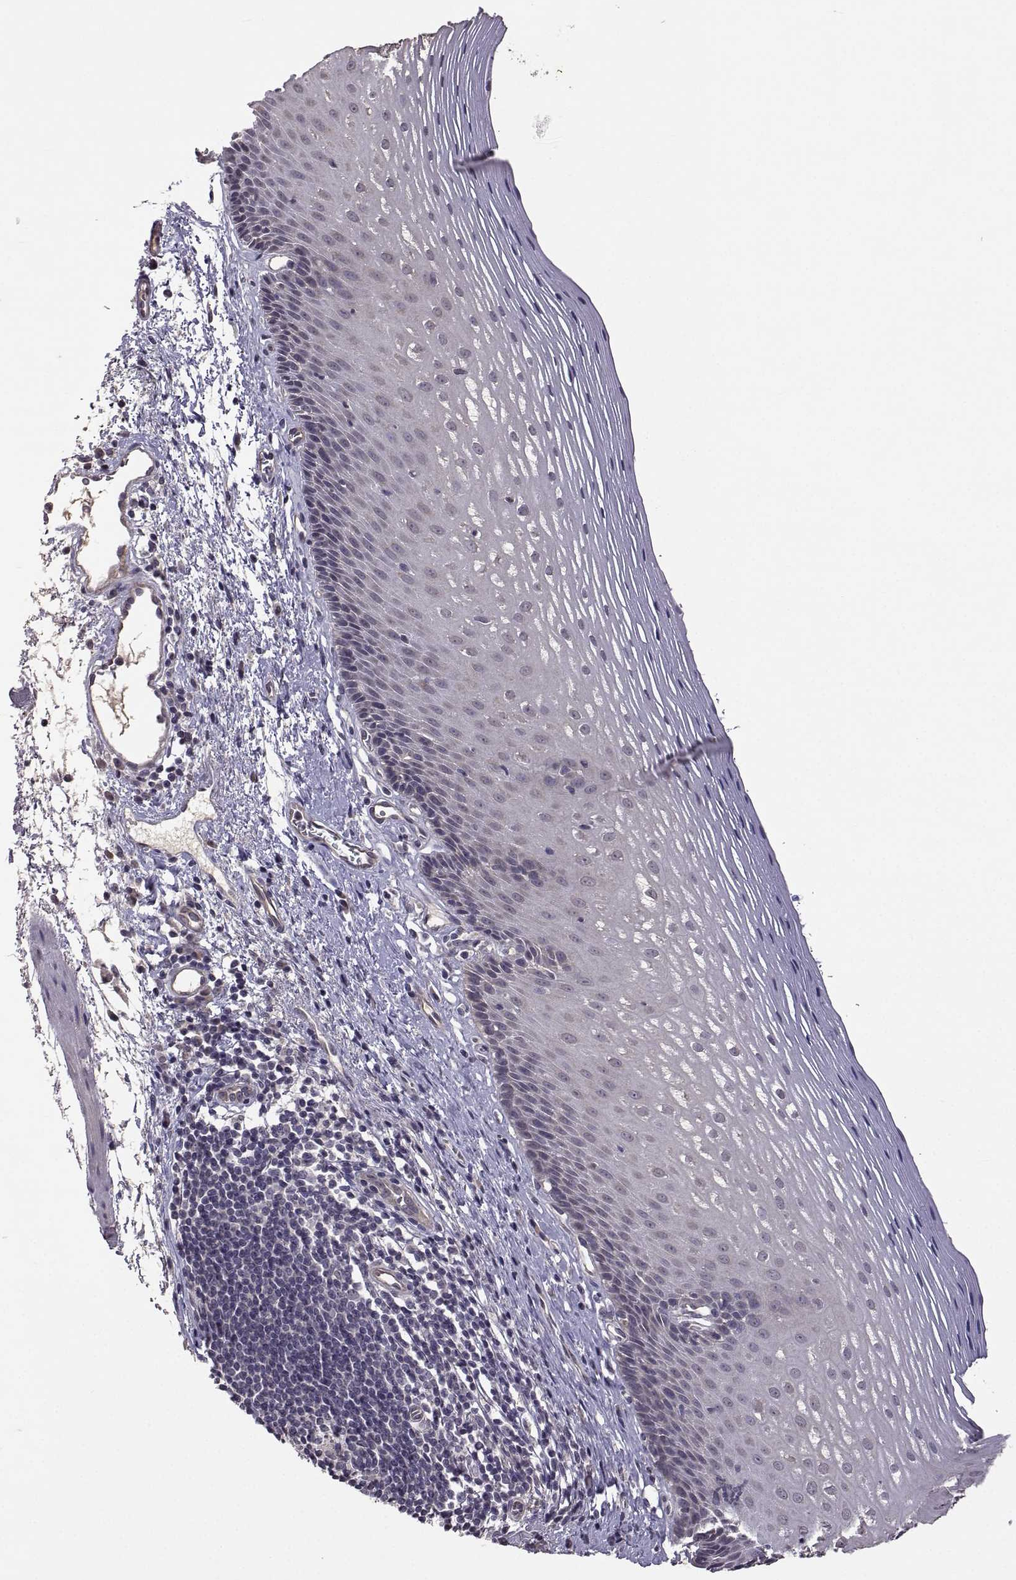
{"staining": {"intensity": "negative", "quantity": "none", "location": "none"}, "tissue": "esophagus", "cell_type": "Squamous epithelial cells", "image_type": "normal", "snomed": [{"axis": "morphology", "description": "Normal tissue, NOS"}, {"axis": "topography", "description": "Esophagus"}], "caption": "Esophagus was stained to show a protein in brown. There is no significant expression in squamous epithelial cells. (Brightfield microscopy of DAB immunohistochemistry at high magnification).", "gene": "LAMA1", "patient": {"sex": "male", "age": 76}}